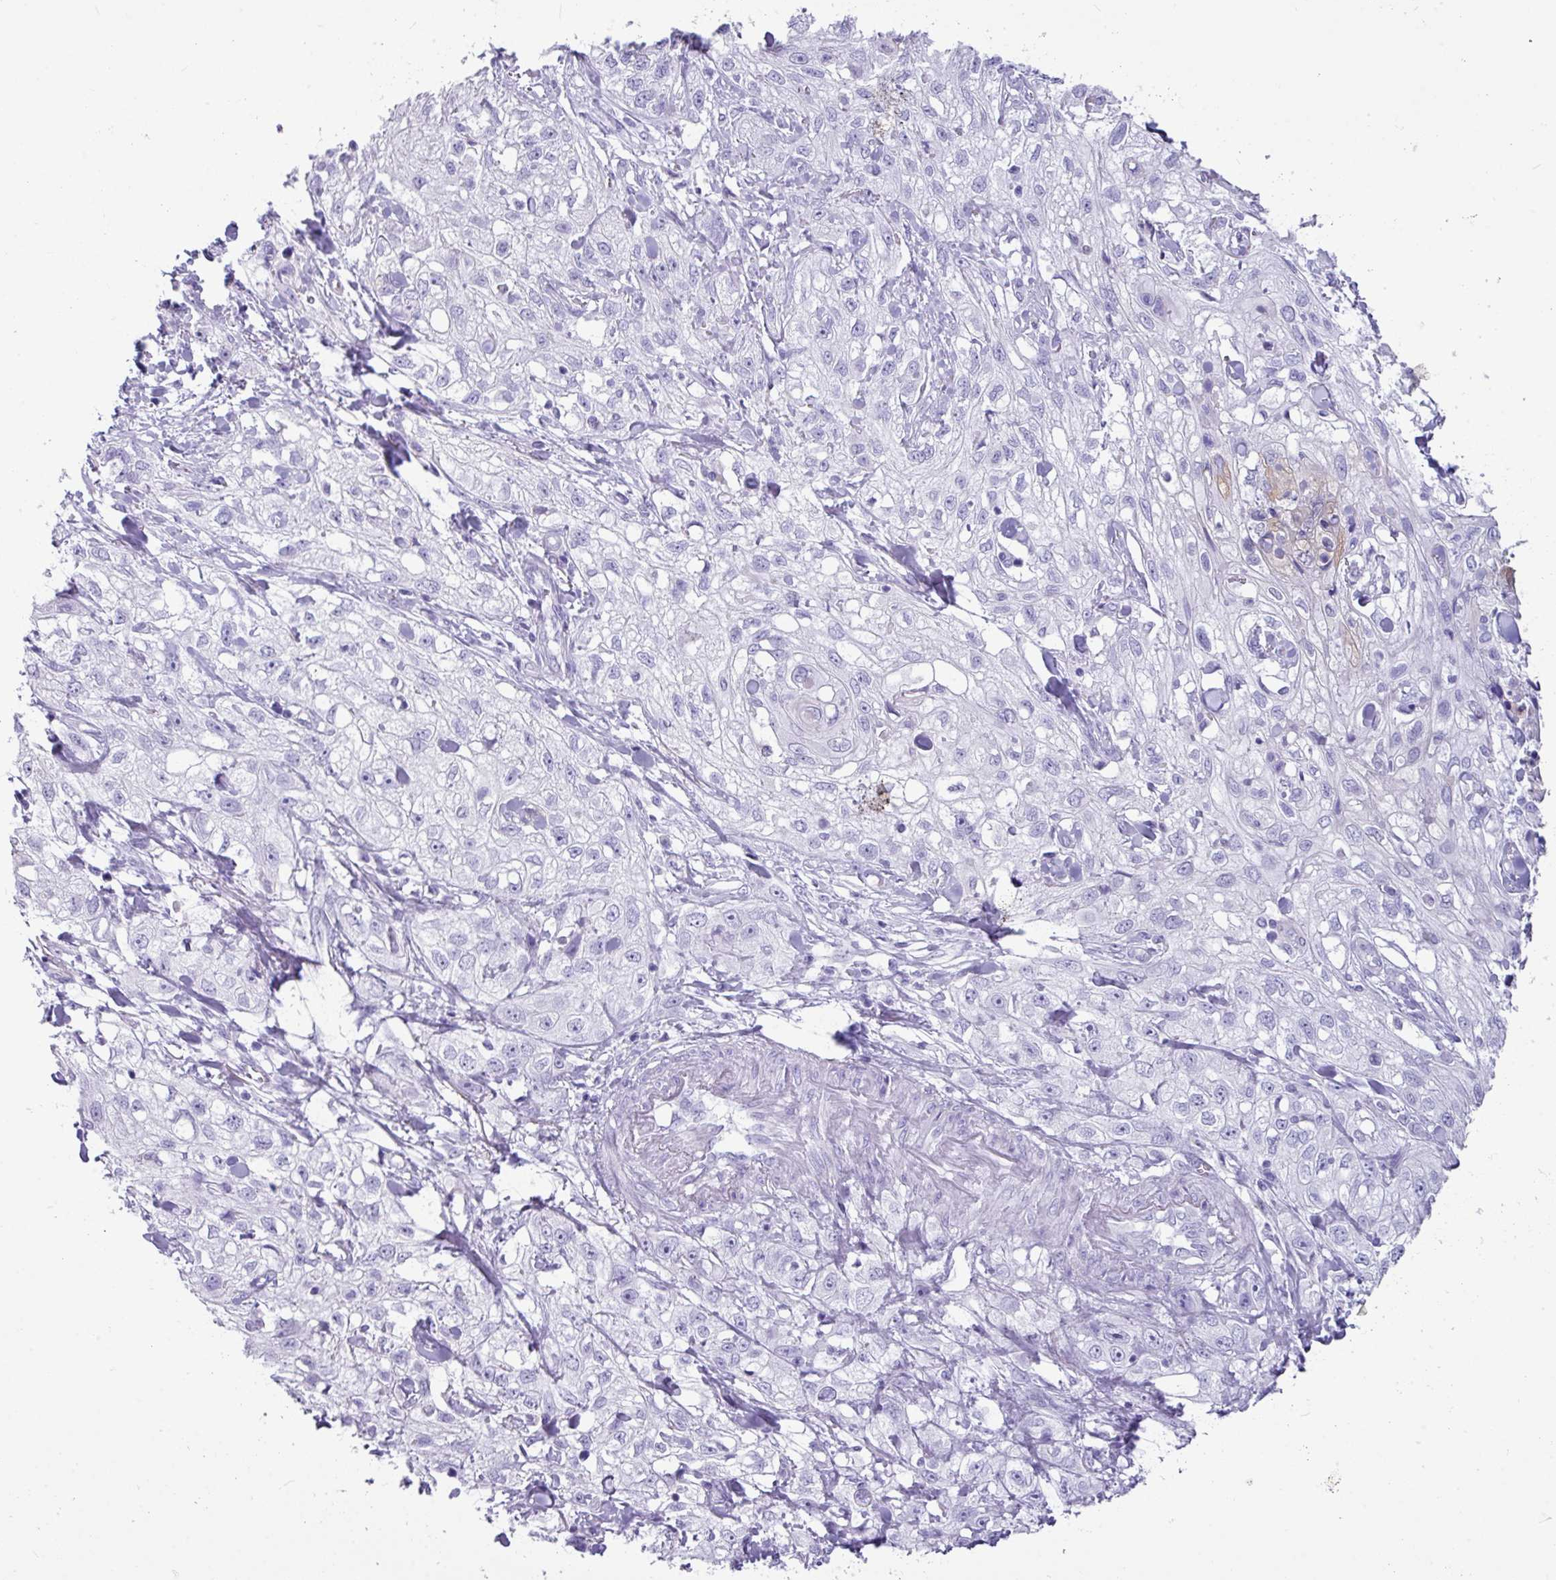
{"staining": {"intensity": "negative", "quantity": "none", "location": "none"}, "tissue": "skin cancer", "cell_type": "Tumor cells", "image_type": "cancer", "snomed": [{"axis": "morphology", "description": "Squamous cell carcinoma, NOS"}, {"axis": "topography", "description": "Skin"}, {"axis": "topography", "description": "Vulva"}], "caption": "An image of skin squamous cell carcinoma stained for a protein shows no brown staining in tumor cells. The staining was performed using DAB (3,3'-diaminobenzidine) to visualize the protein expression in brown, while the nuclei were stained in blue with hematoxylin (Magnification: 20x).", "gene": "NCCRP1", "patient": {"sex": "female", "age": 86}}